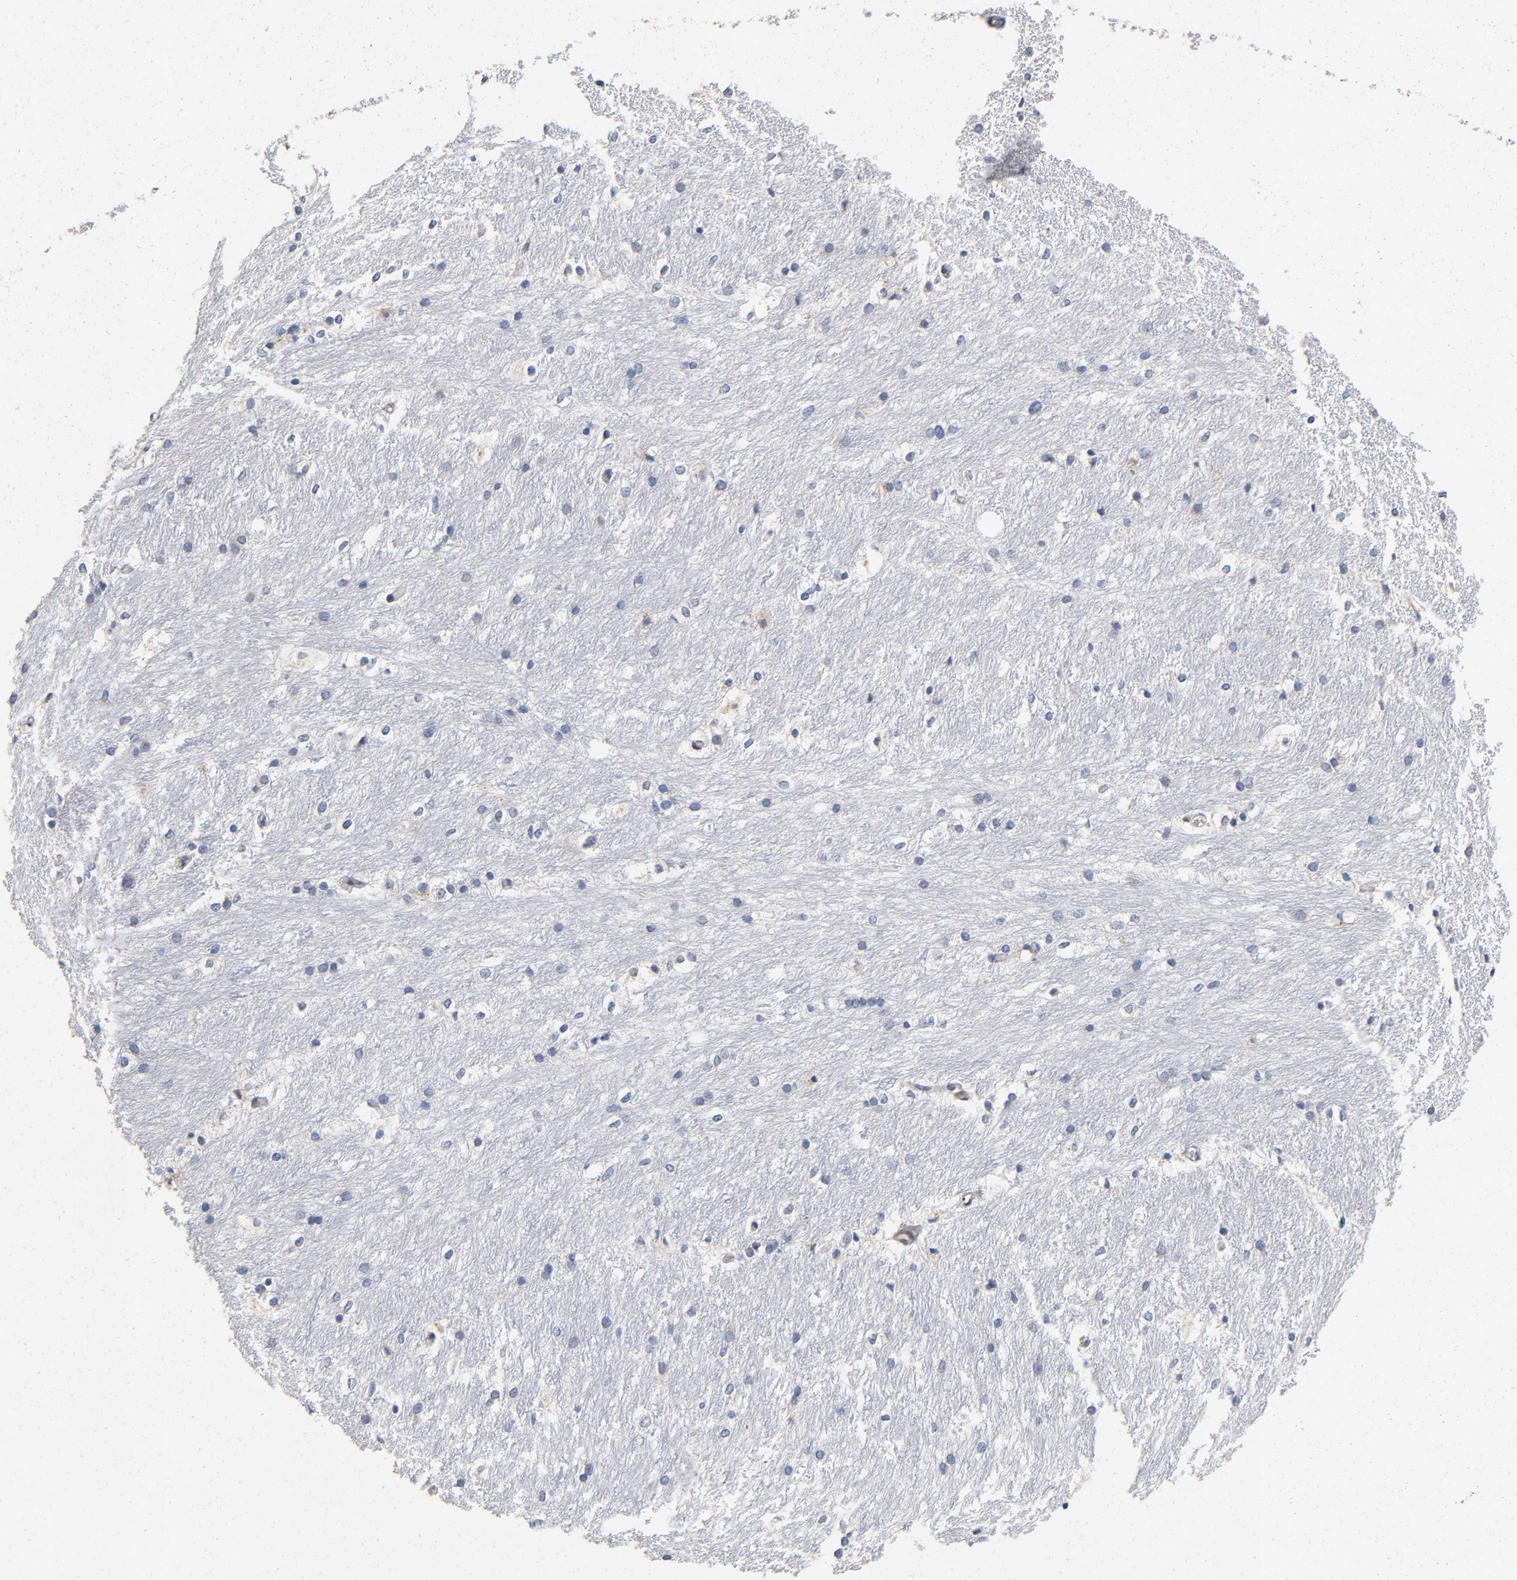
{"staining": {"intensity": "negative", "quantity": "none", "location": "none"}, "tissue": "caudate", "cell_type": "Glial cells", "image_type": "normal", "snomed": [{"axis": "morphology", "description": "Normal tissue, NOS"}, {"axis": "topography", "description": "Lateral ventricle wall"}], "caption": "IHC micrograph of normal caudate: human caudate stained with DAB (3,3'-diaminobenzidine) shows no significant protein expression in glial cells.", "gene": "LMAN2", "patient": {"sex": "female", "age": 19}}